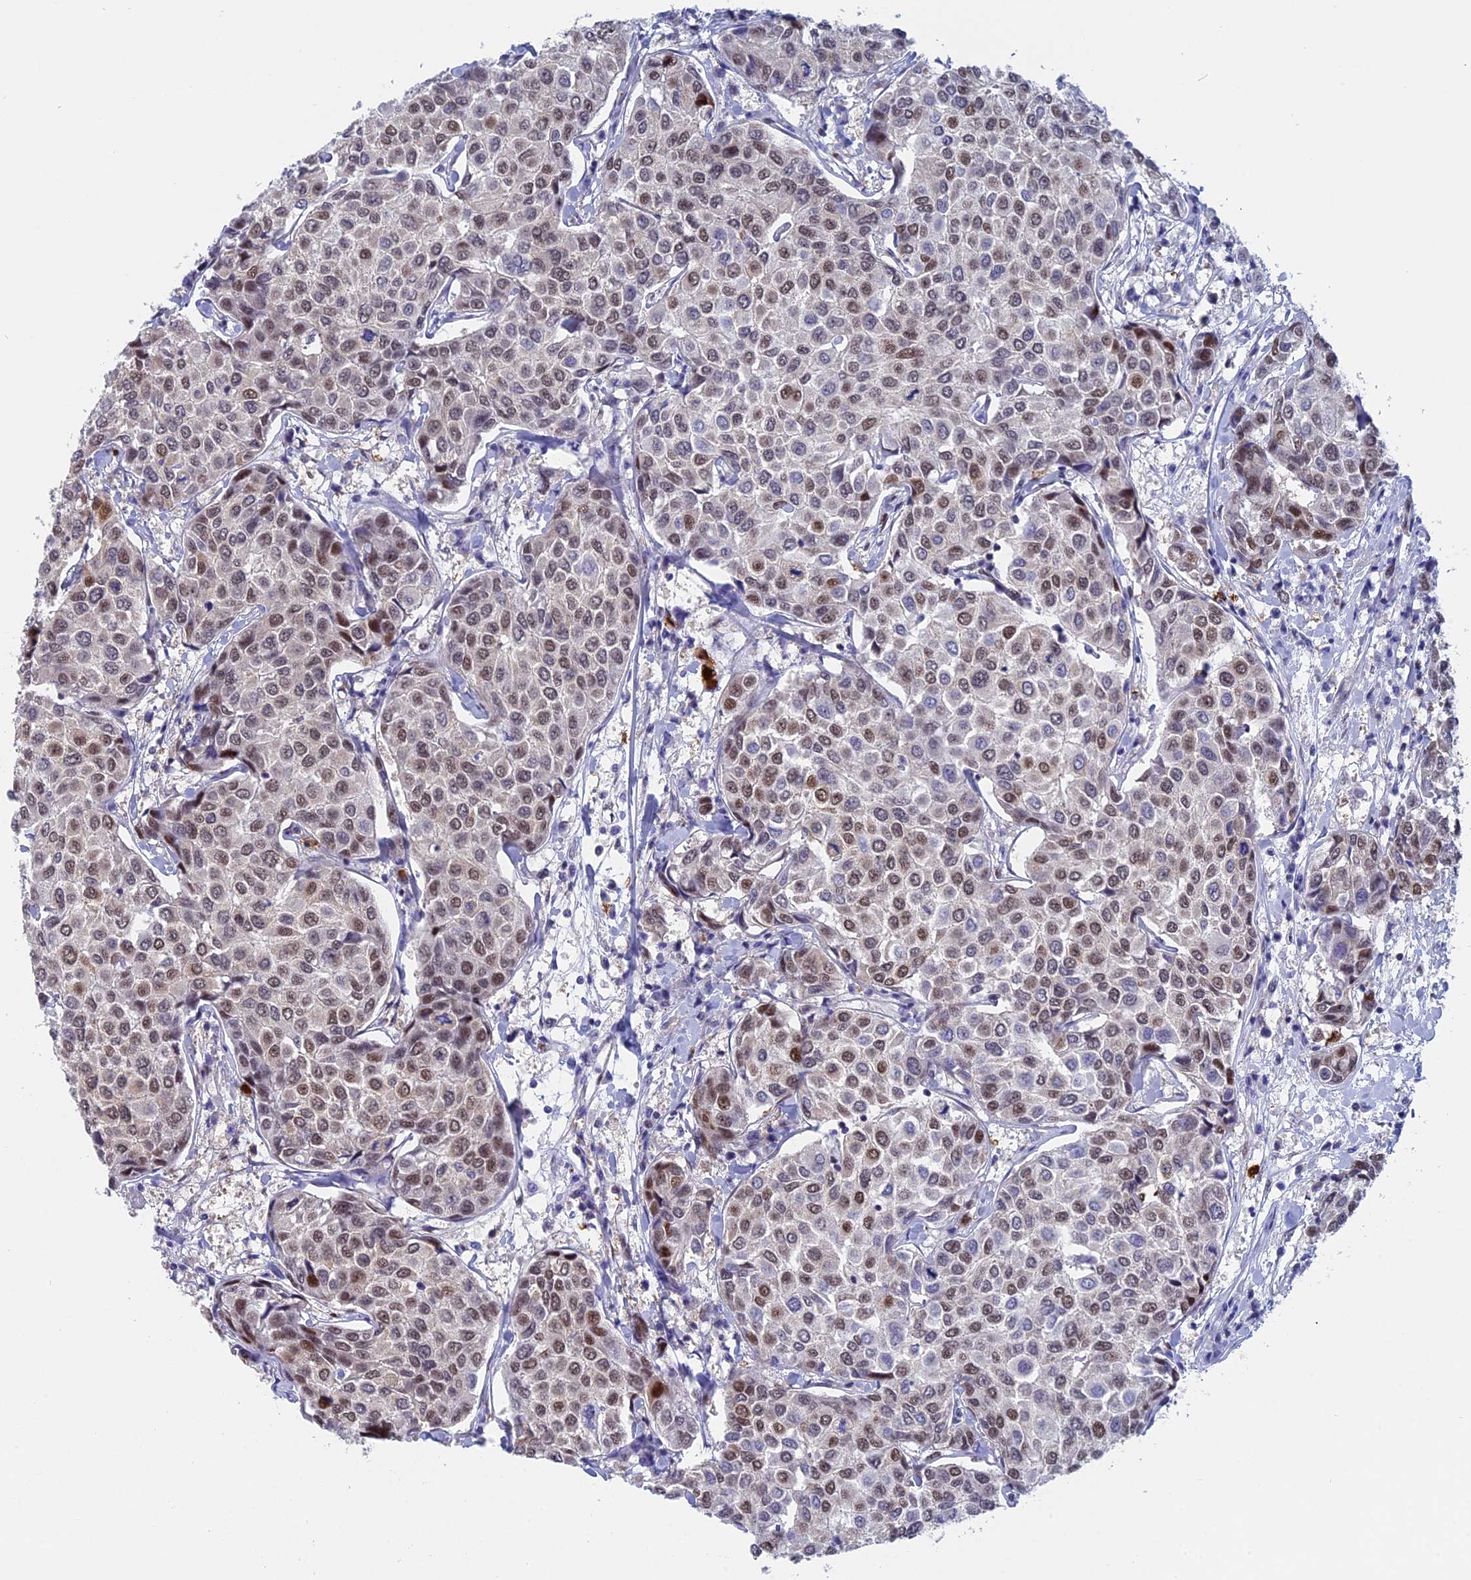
{"staining": {"intensity": "weak", "quantity": "25%-75%", "location": "nuclear"}, "tissue": "breast cancer", "cell_type": "Tumor cells", "image_type": "cancer", "snomed": [{"axis": "morphology", "description": "Duct carcinoma"}, {"axis": "topography", "description": "Breast"}], "caption": "The immunohistochemical stain shows weak nuclear expression in tumor cells of invasive ductal carcinoma (breast) tissue. Immunohistochemistry (ihc) stains the protein of interest in brown and the nuclei are stained blue.", "gene": "SLC26A1", "patient": {"sex": "female", "age": 55}}